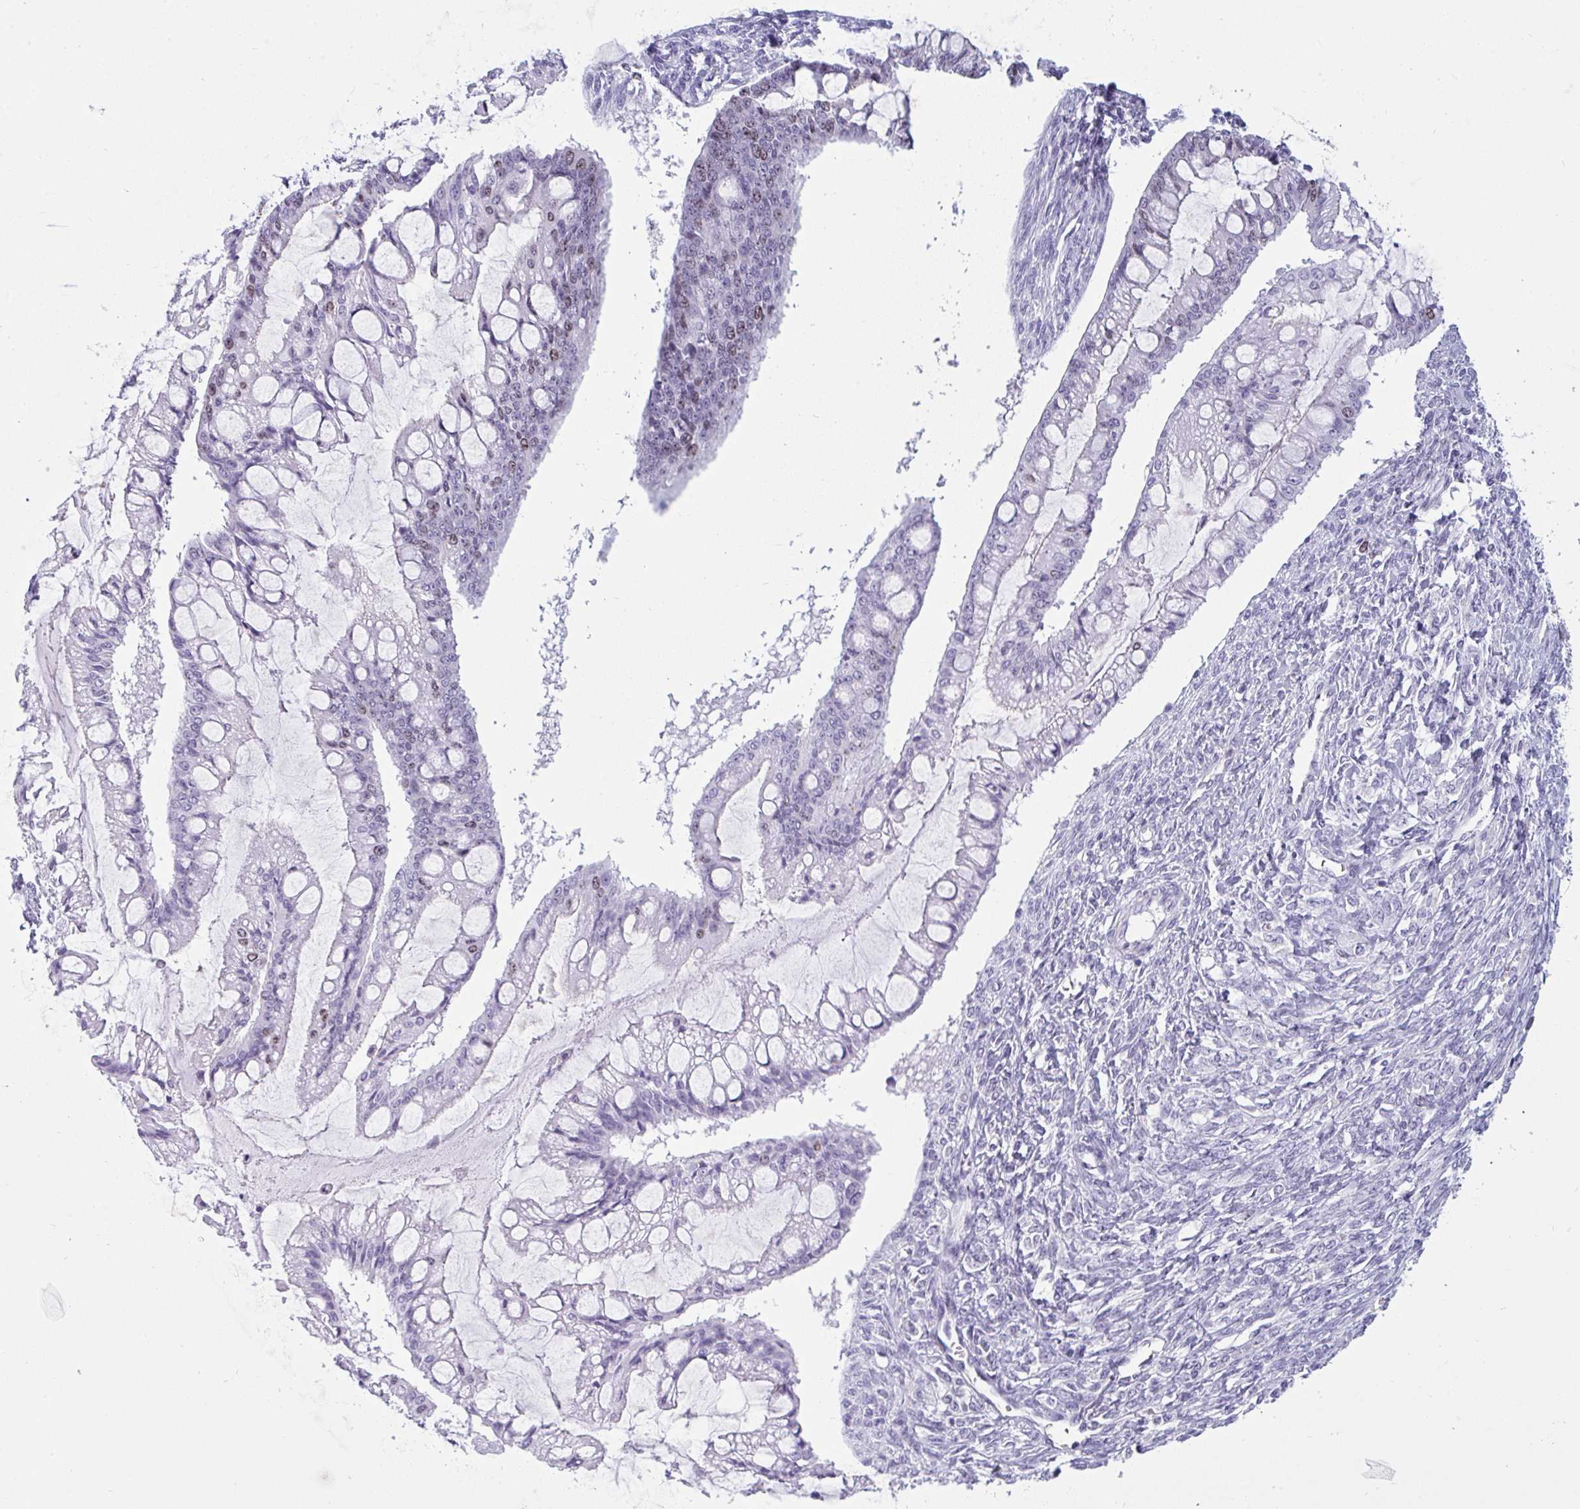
{"staining": {"intensity": "moderate", "quantity": "<25%", "location": "nuclear"}, "tissue": "ovarian cancer", "cell_type": "Tumor cells", "image_type": "cancer", "snomed": [{"axis": "morphology", "description": "Cystadenocarcinoma, mucinous, NOS"}, {"axis": "topography", "description": "Ovary"}], "caption": "Immunohistochemical staining of mucinous cystadenocarcinoma (ovarian) demonstrates moderate nuclear protein expression in about <25% of tumor cells.", "gene": "SUZ12", "patient": {"sex": "female", "age": 73}}